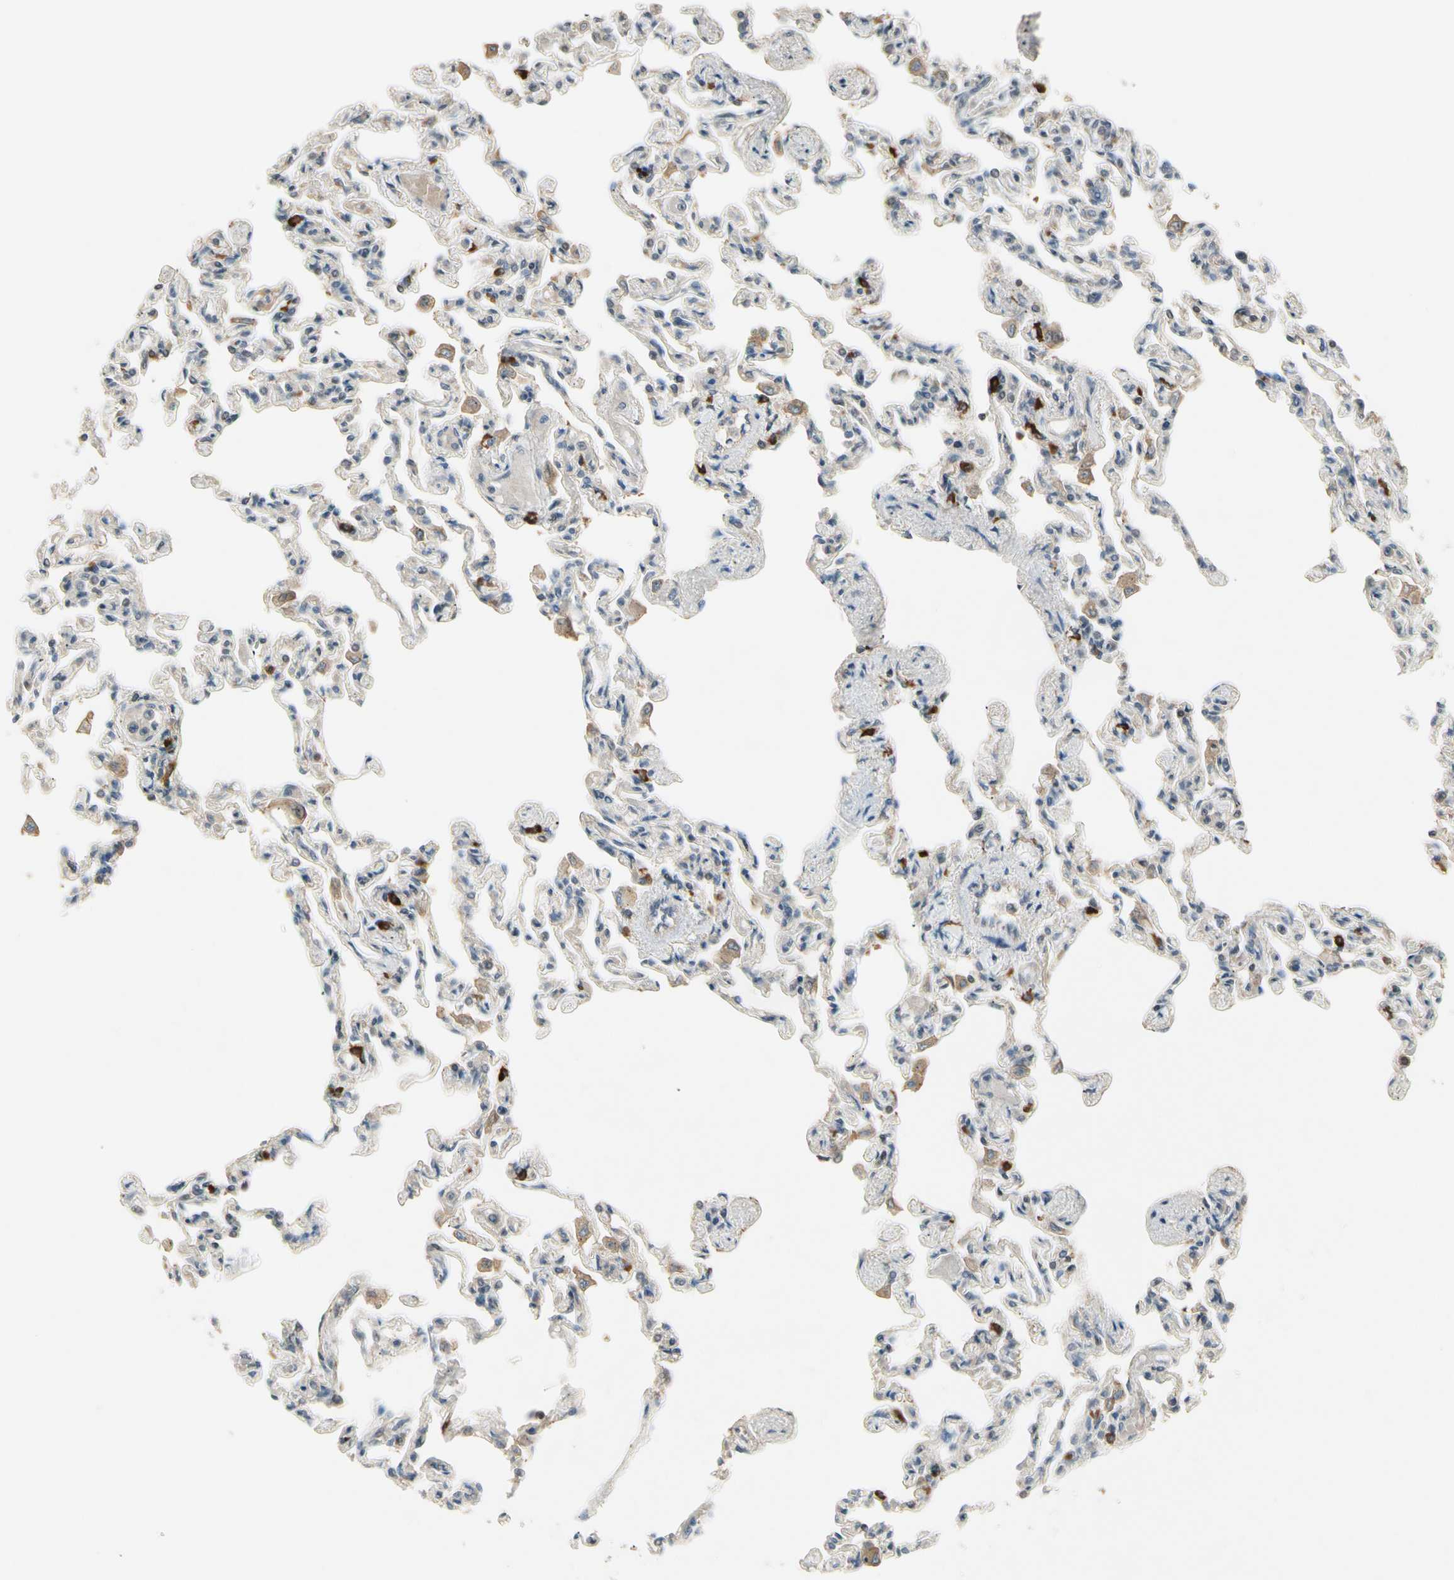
{"staining": {"intensity": "weak", "quantity": "25%-75%", "location": "cytoplasmic/membranous"}, "tissue": "lung", "cell_type": "Alveolar cells", "image_type": "normal", "snomed": [{"axis": "morphology", "description": "Normal tissue, NOS"}, {"axis": "topography", "description": "Lung"}], "caption": "Immunohistochemistry (IHC) photomicrograph of unremarkable human lung stained for a protein (brown), which demonstrates low levels of weak cytoplasmic/membranous staining in approximately 25%-75% of alveolar cells.", "gene": "ICAM5", "patient": {"sex": "male", "age": 21}}